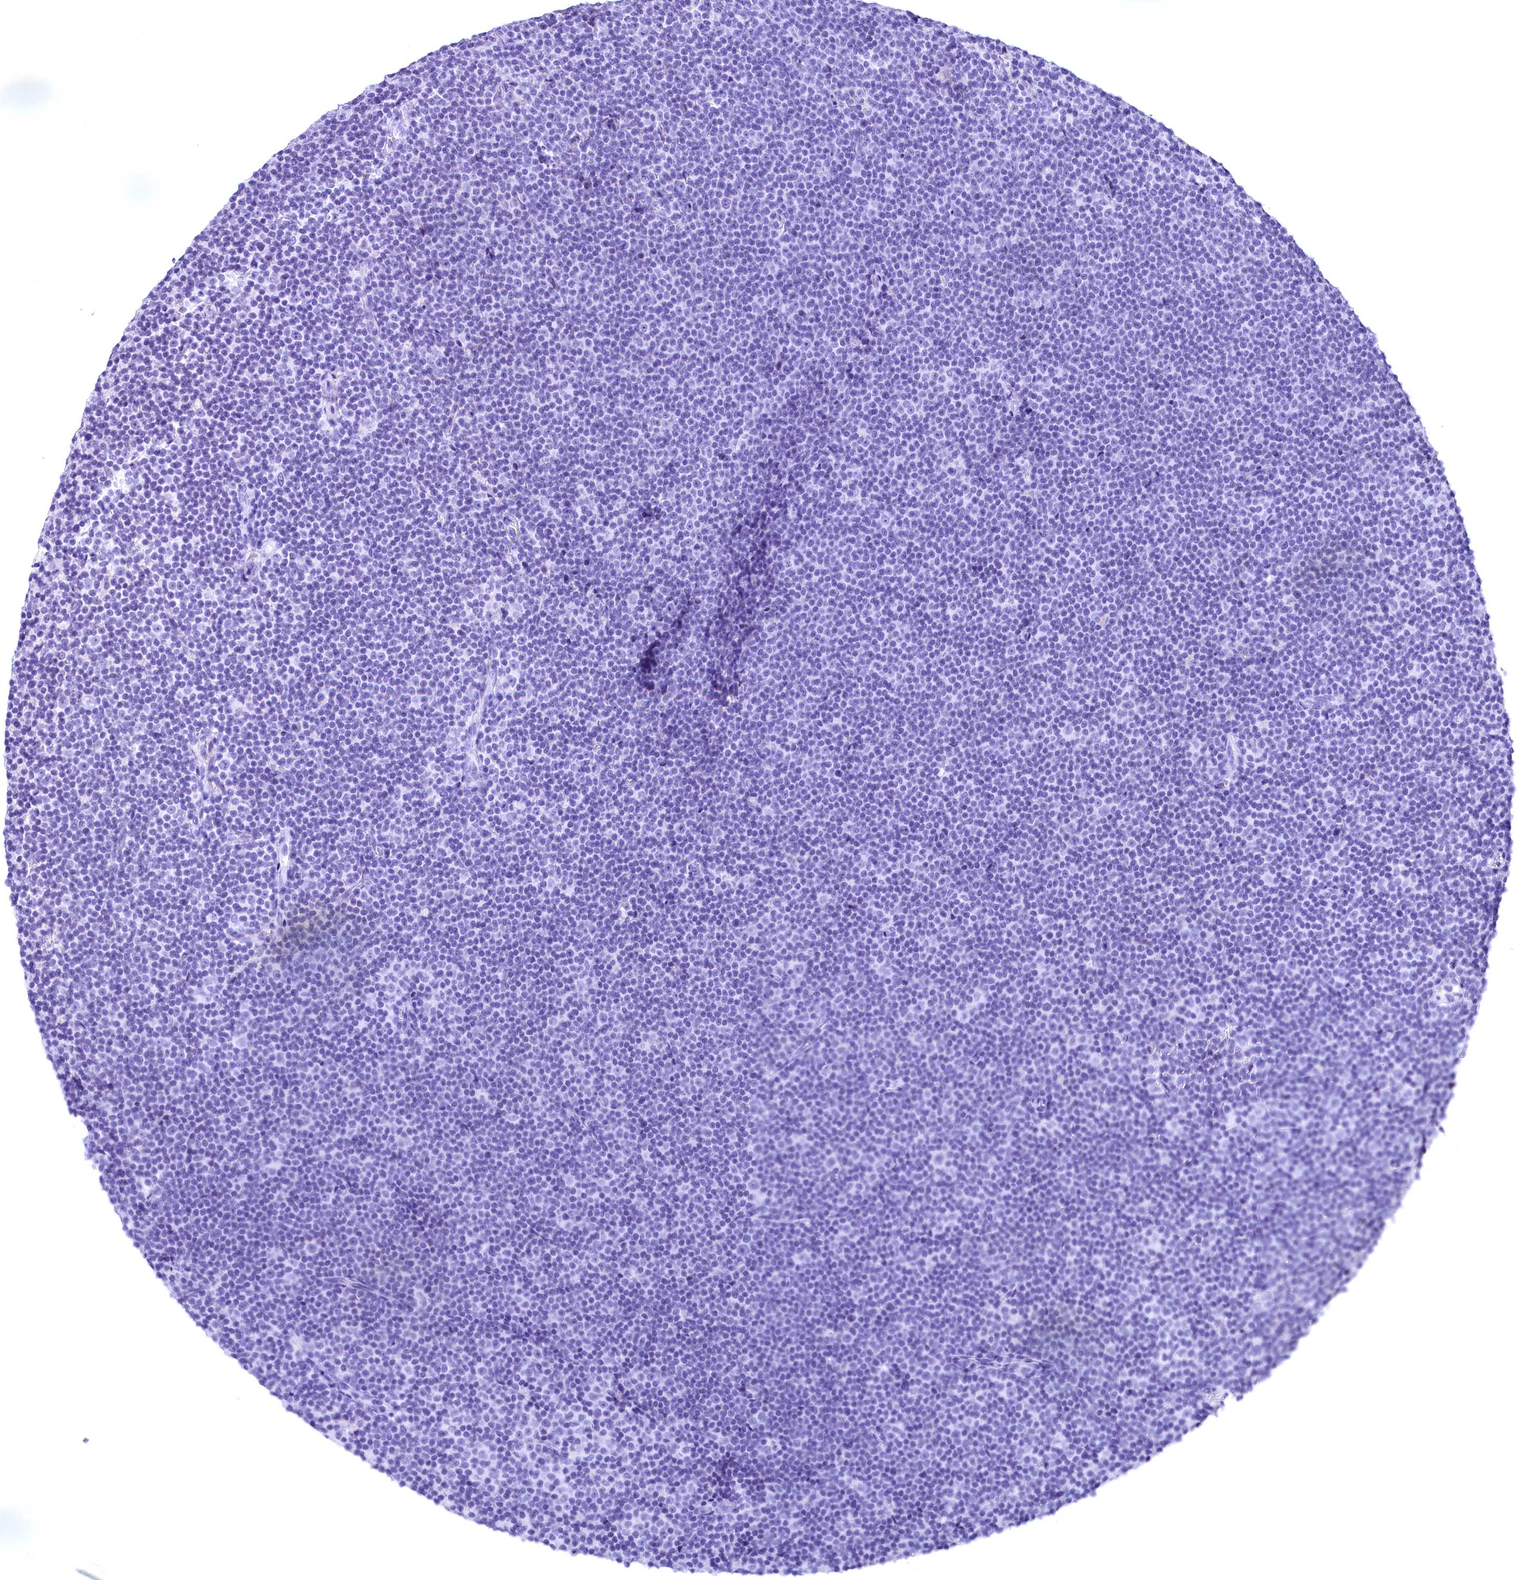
{"staining": {"intensity": "negative", "quantity": "none", "location": "none"}, "tissue": "lymphoma", "cell_type": "Tumor cells", "image_type": "cancer", "snomed": [{"axis": "morphology", "description": "Malignant lymphoma, non-Hodgkin's type, Low grade"}, {"axis": "topography", "description": "Lymph node"}], "caption": "This is an immunohistochemistry (IHC) histopathology image of human low-grade malignant lymphoma, non-Hodgkin's type. There is no expression in tumor cells.", "gene": "SKIDA1", "patient": {"sex": "female", "age": 67}}